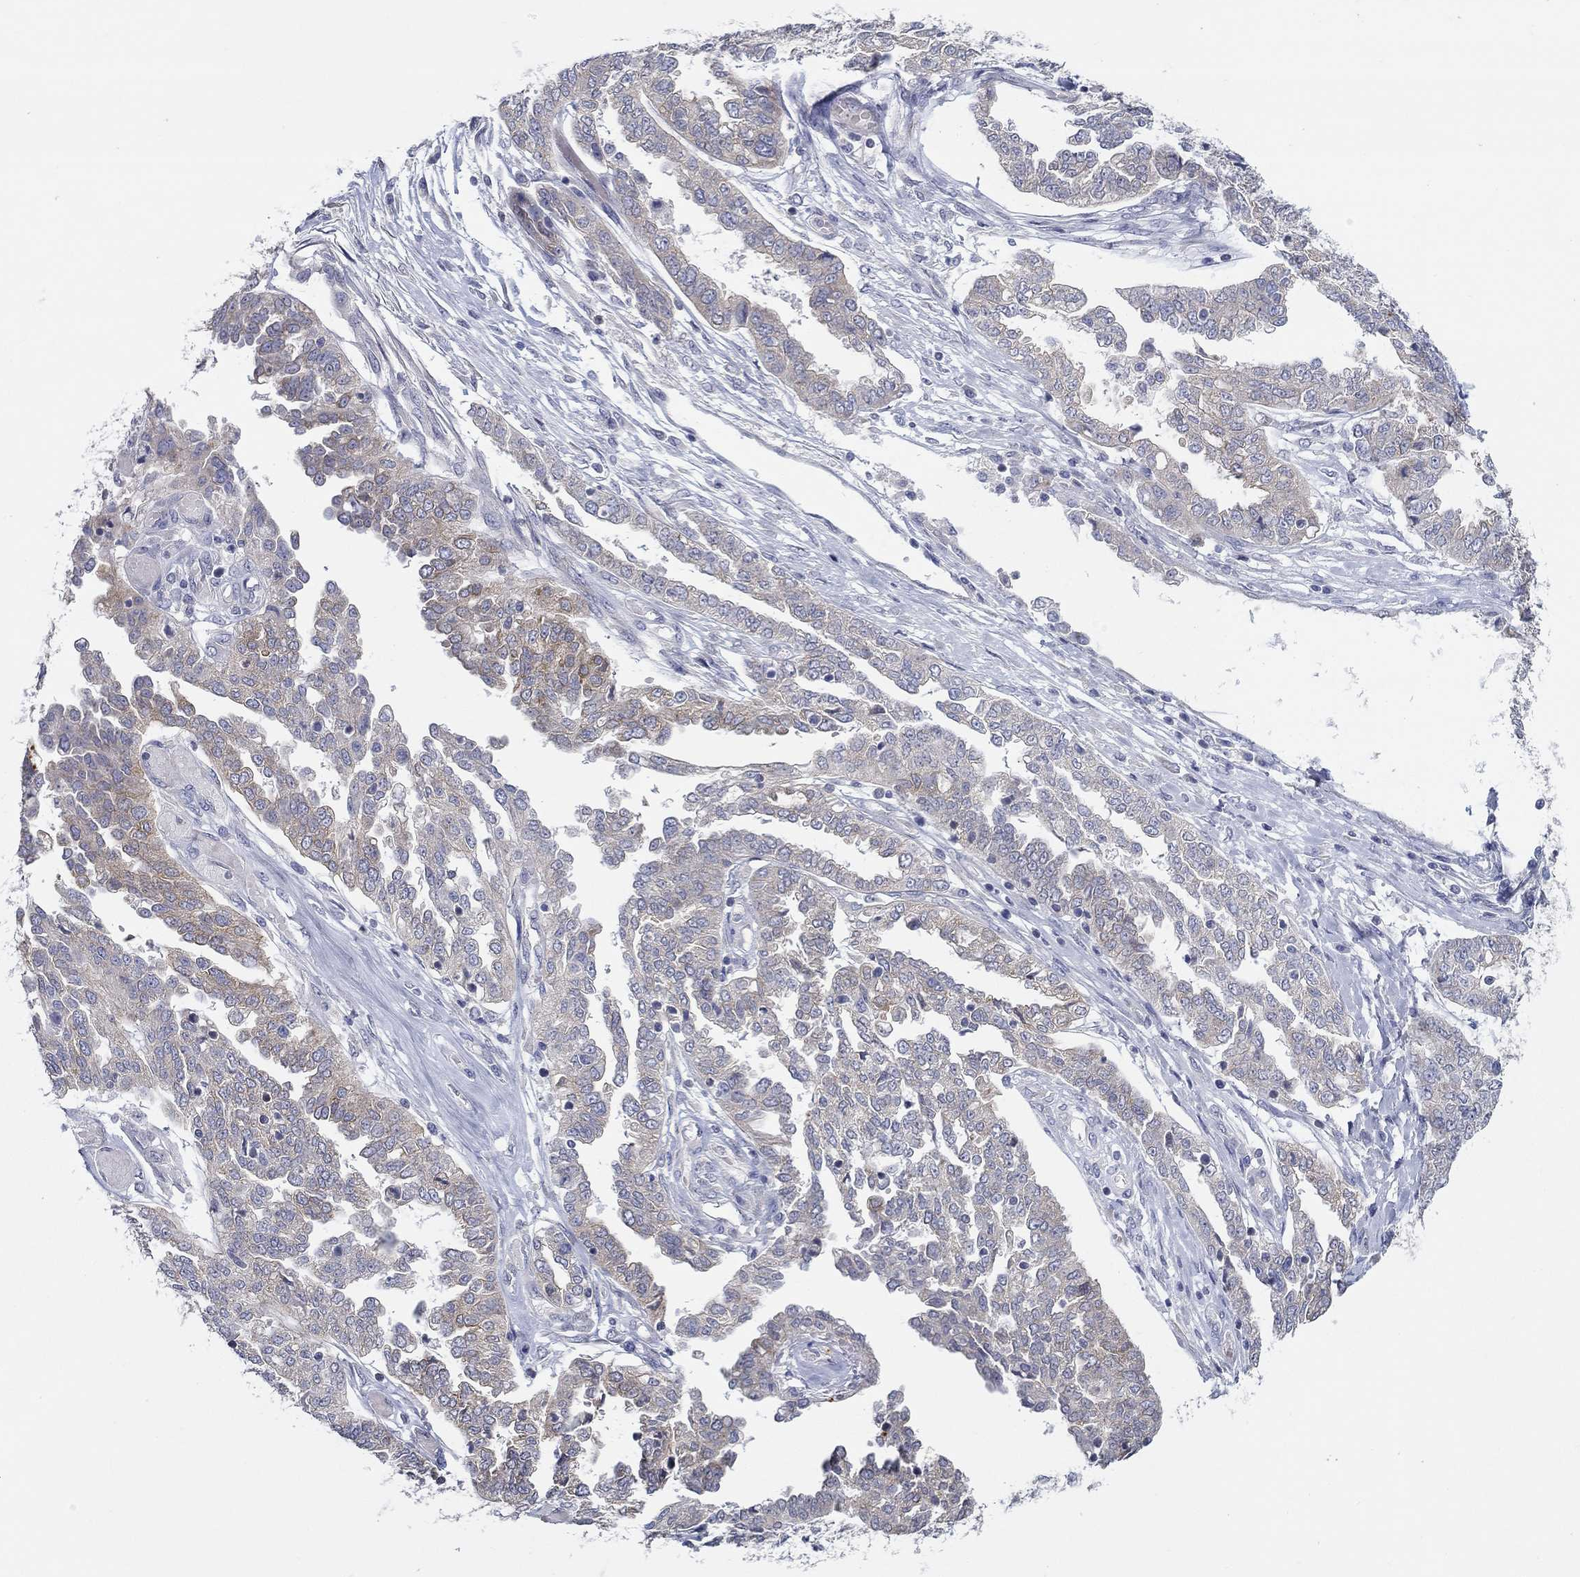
{"staining": {"intensity": "weak", "quantity": "25%-75%", "location": "cytoplasmic/membranous"}, "tissue": "ovarian cancer", "cell_type": "Tumor cells", "image_type": "cancer", "snomed": [{"axis": "morphology", "description": "Cystadenocarcinoma, serous, NOS"}, {"axis": "topography", "description": "Ovary"}], "caption": "Approximately 25%-75% of tumor cells in human serous cystadenocarcinoma (ovarian) display weak cytoplasmic/membranous protein expression as visualized by brown immunohistochemical staining.", "gene": "ERMP1", "patient": {"sex": "female", "age": 67}}